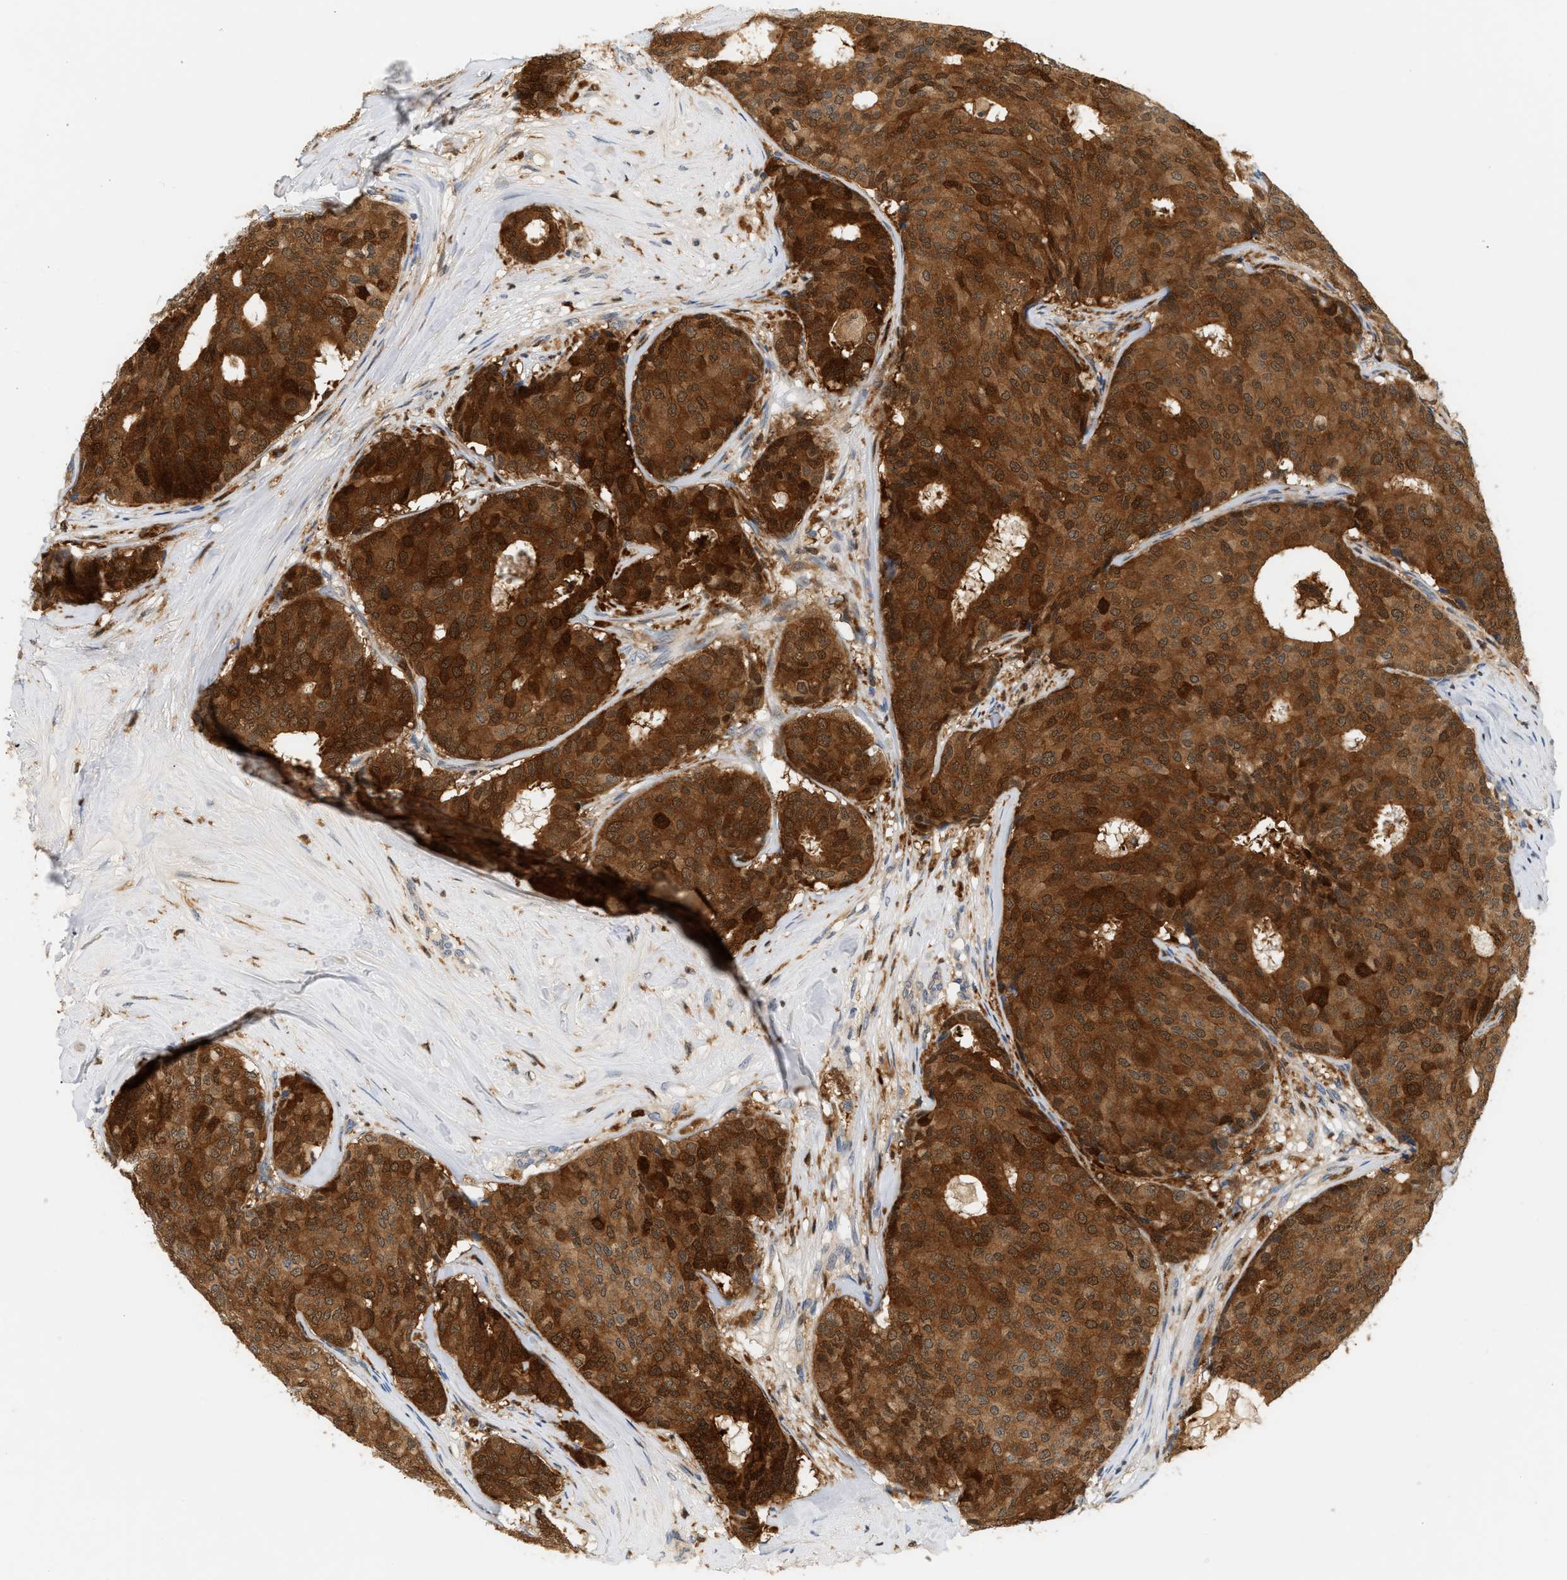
{"staining": {"intensity": "strong", "quantity": ">75%", "location": "cytoplasmic/membranous"}, "tissue": "breast cancer", "cell_type": "Tumor cells", "image_type": "cancer", "snomed": [{"axis": "morphology", "description": "Duct carcinoma"}, {"axis": "topography", "description": "Breast"}], "caption": "Immunohistochemical staining of human breast cancer exhibits high levels of strong cytoplasmic/membranous staining in about >75% of tumor cells.", "gene": "PYCARD", "patient": {"sex": "female", "age": 75}}